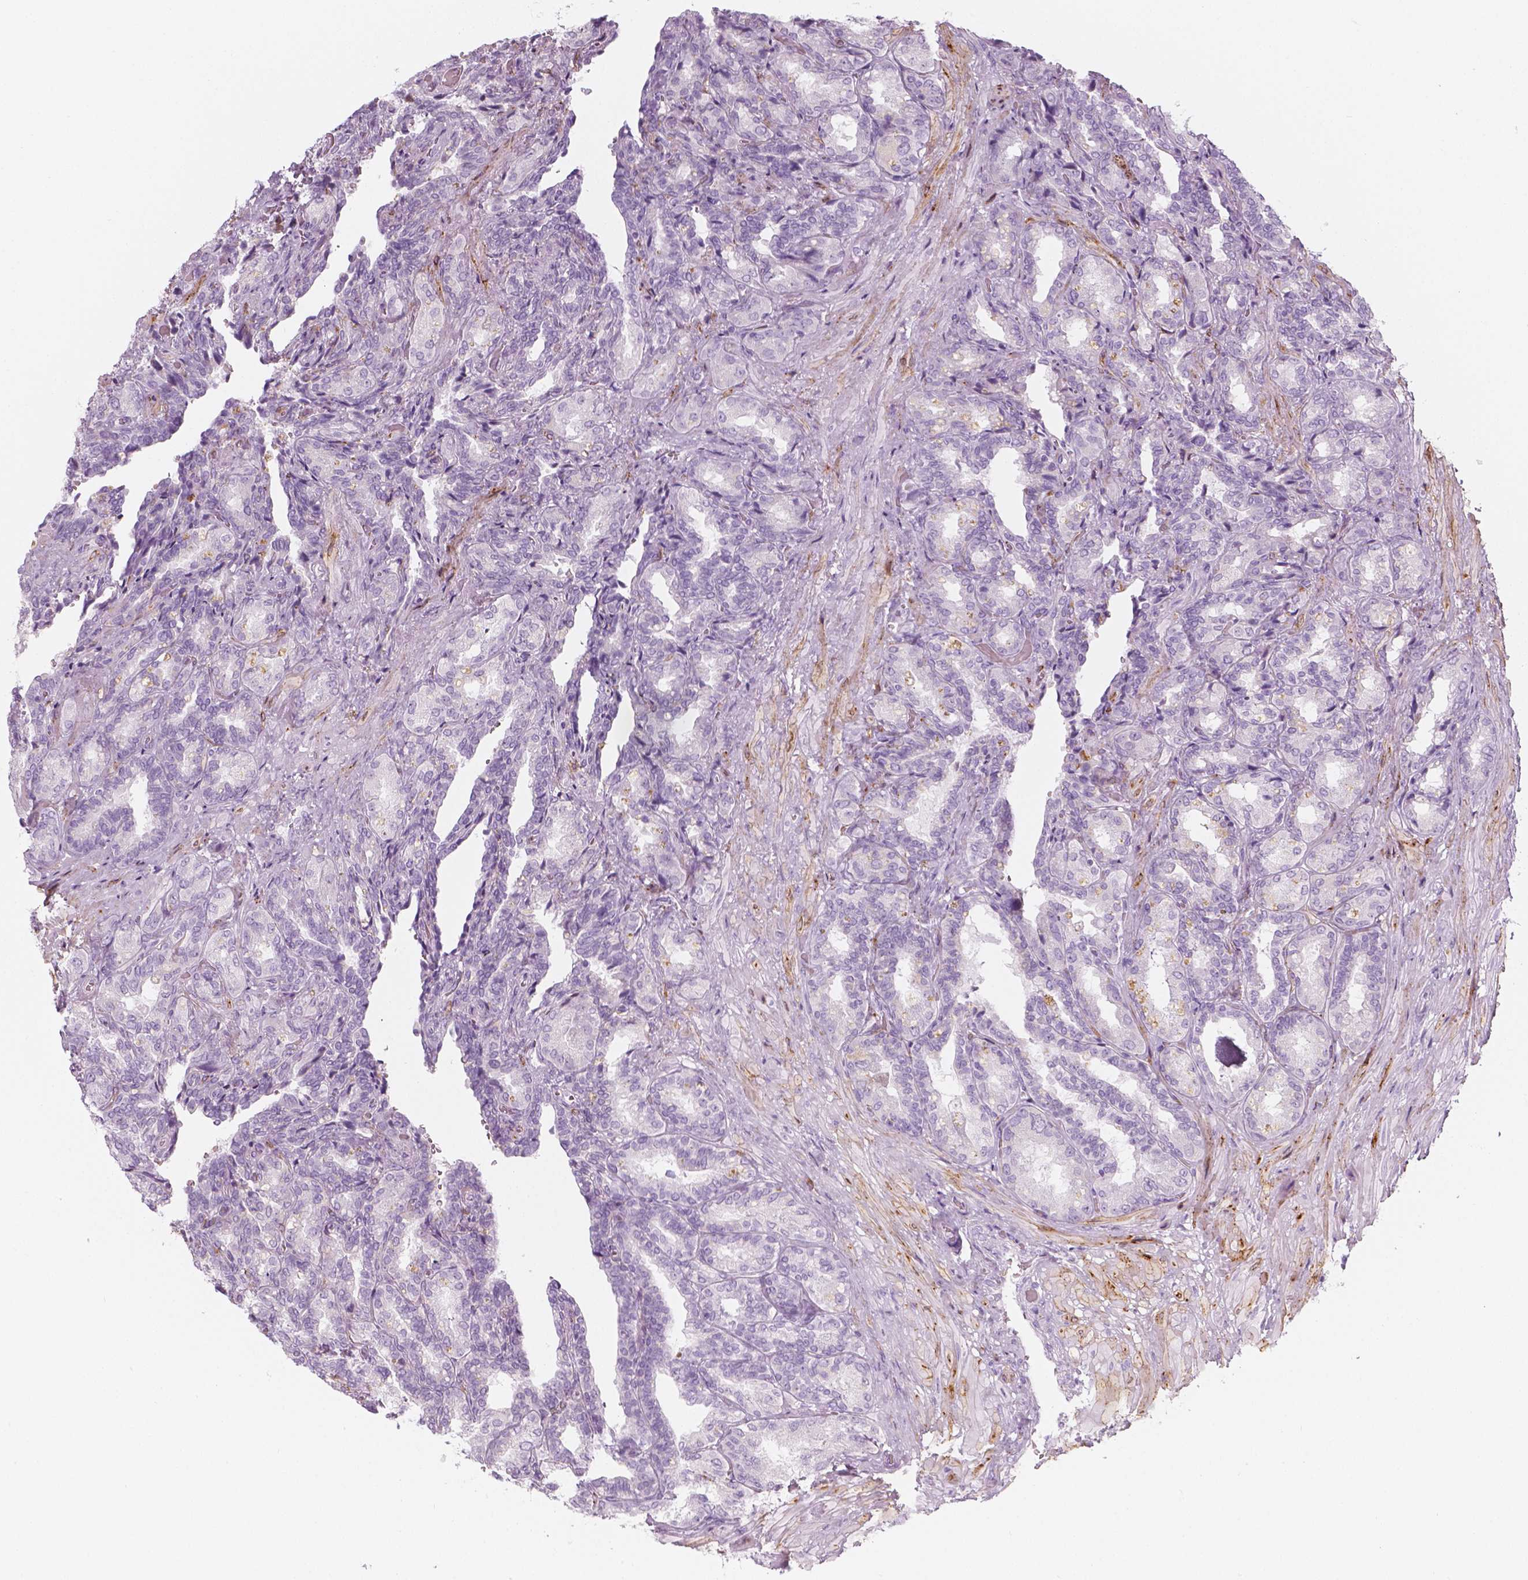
{"staining": {"intensity": "negative", "quantity": "none", "location": "none"}, "tissue": "seminal vesicle", "cell_type": "Glandular cells", "image_type": "normal", "snomed": [{"axis": "morphology", "description": "Normal tissue, NOS"}, {"axis": "topography", "description": "Seminal veicle"}], "caption": "IHC micrograph of unremarkable seminal vesicle: seminal vesicle stained with DAB (3,3'-diaminobenzidine) demonstrates no significant protein staining in glandular cells.", "gene": "CES1", "patient": {"sex": "male", "age": 68}}